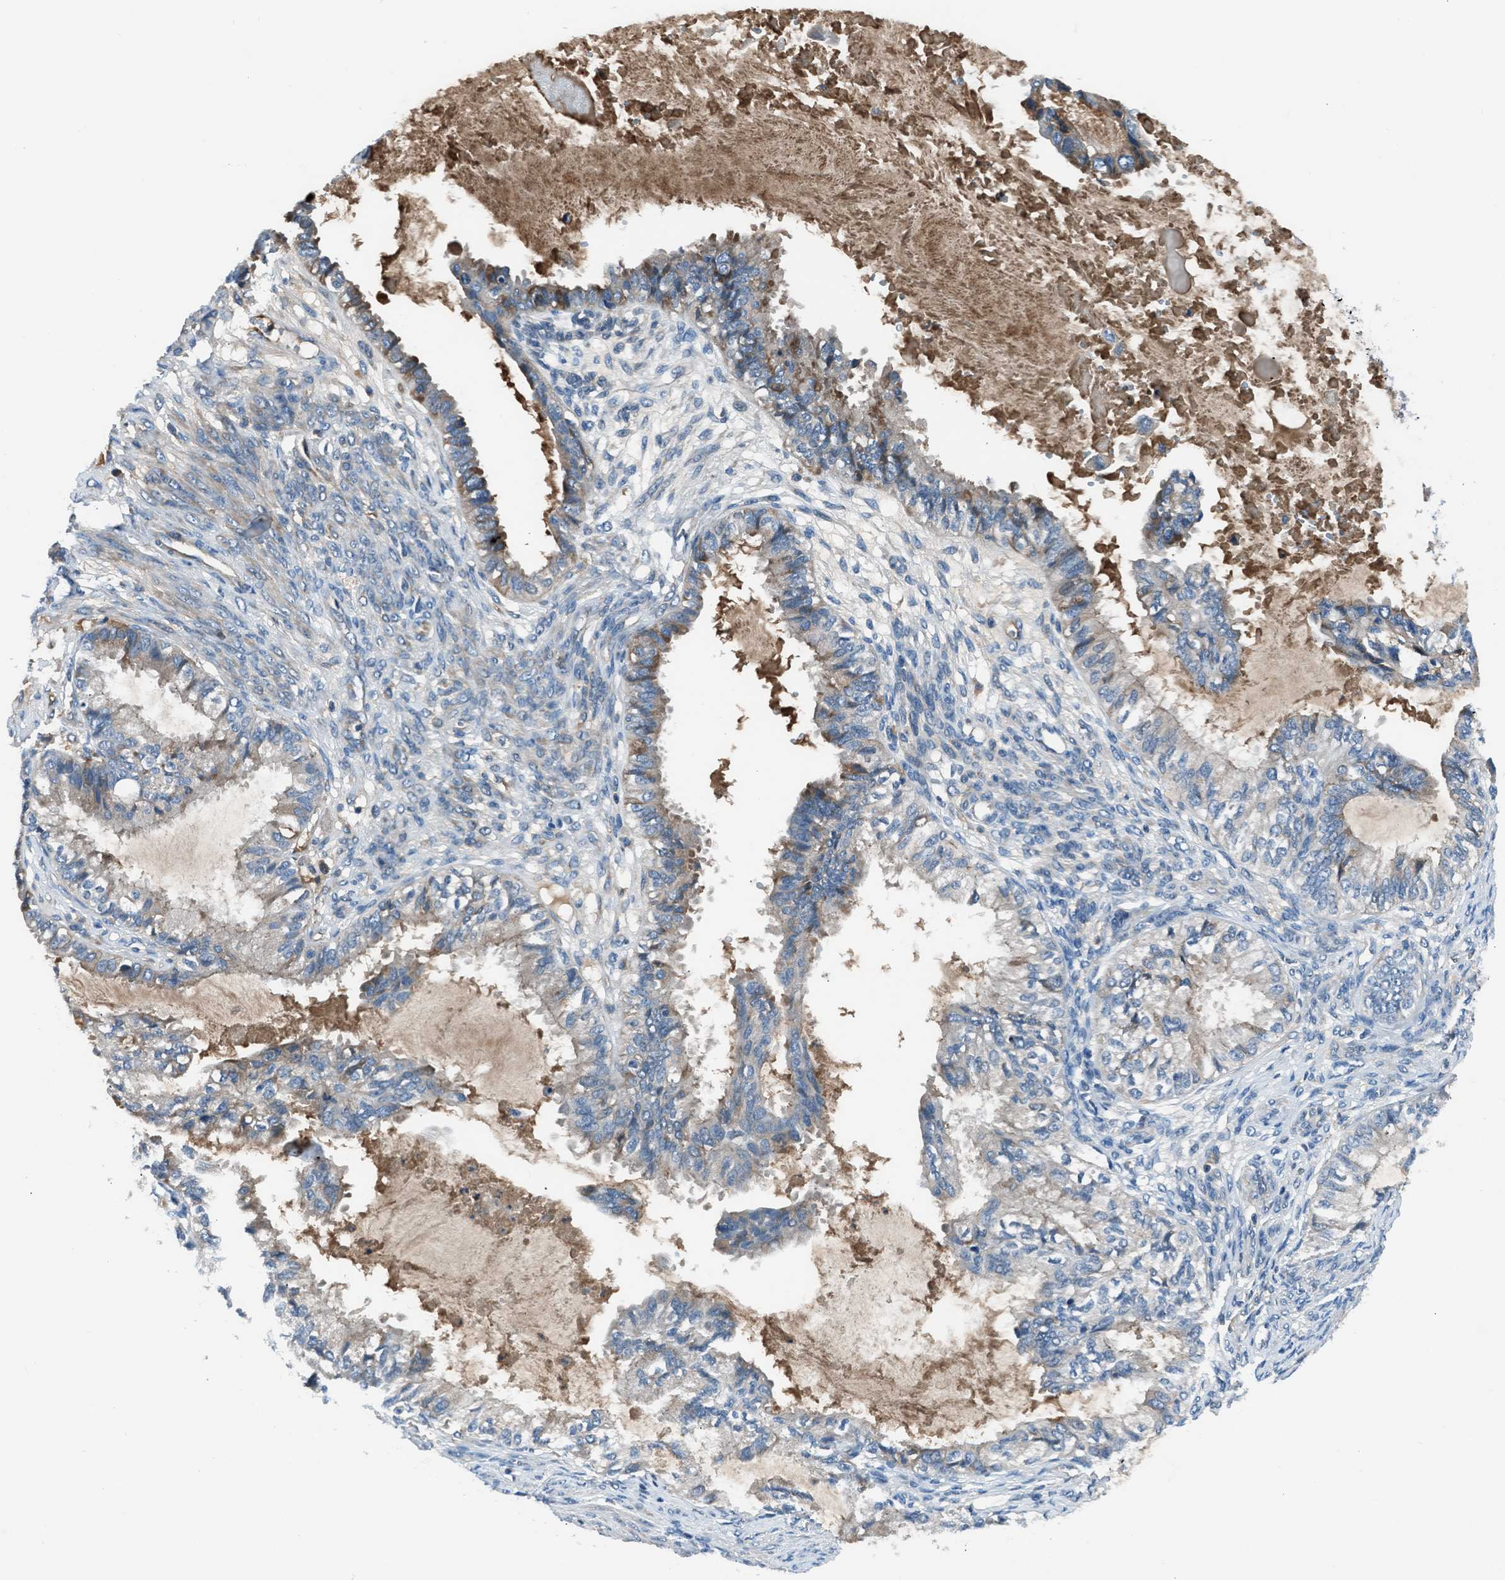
{"staining": {"intensity": "moderate", "quantity": "<25%", "location": "cytoplasmic/membranous"}, "tissue": "cervical cancer", "cell_type": "Tumor cells", "image_type": "cancer", "snomed": [{"axis": "morphology", "description": "Normal tissue, NOS"}, {"axis": "morphology", "description": "Adenocarcinoma, NOS"}, {"axis": "topography", "description": "Cervix"}, {"axis": "topography", "description": "Endometrium"}], "caption": "DAB (3,3'-diaminobenzidine) immunohistochemical staining of cervical adenocarcinoma shows moderate cytoplasmic/membranous protein staining in about <25% of tumor cells.", "gene": "SLC38A6", "patient": {"sex": "female", "age": 86}}